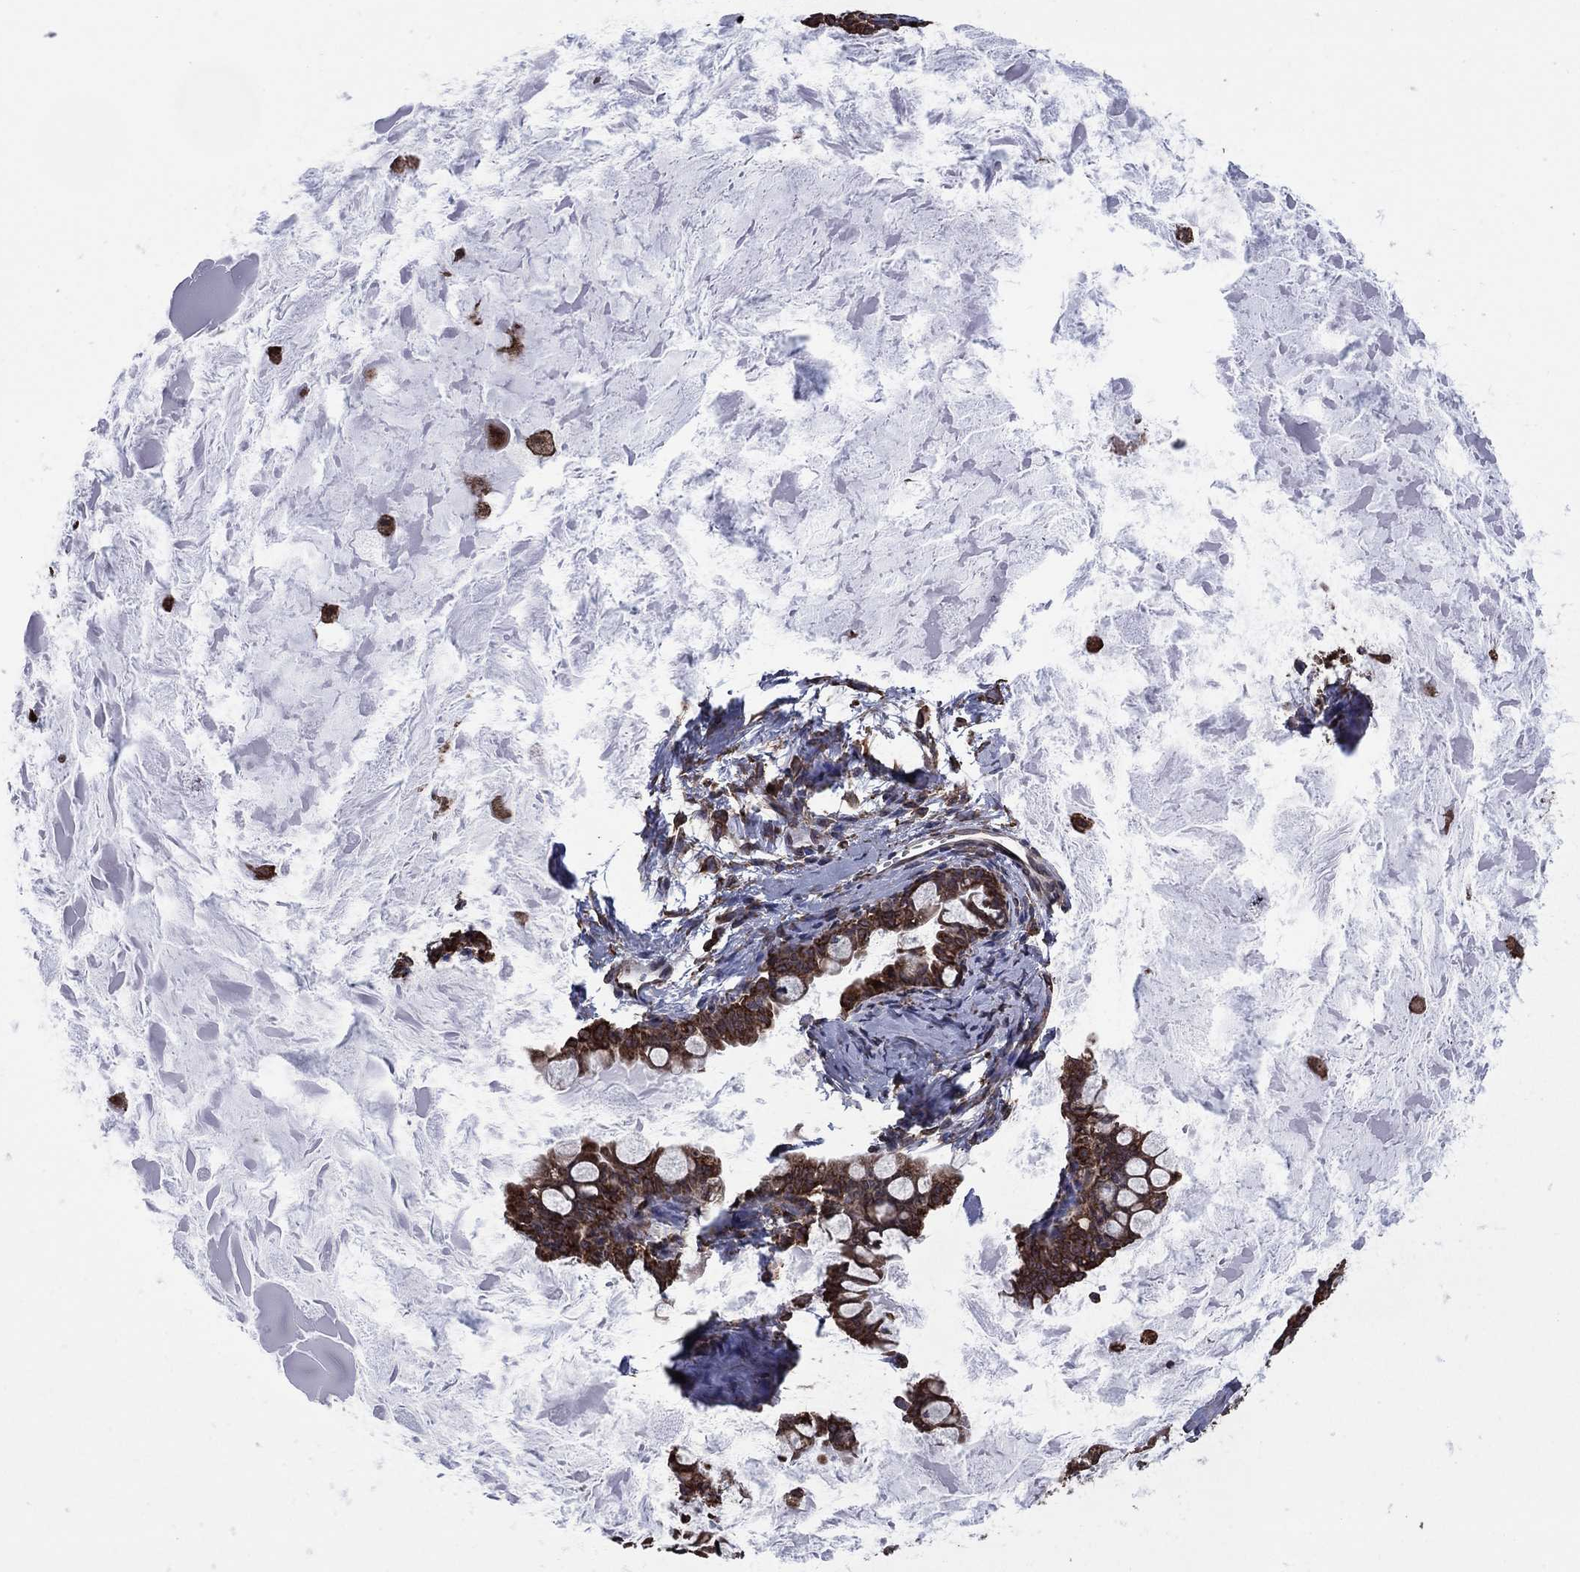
{"staining": {"intensity": "strong", "quantity": ">75%", "location": "cytoplasmic/membranous"}, "tissue": "ovarian cancer", "cell_type": "Tumor cells", "image_type": "cancer", "snomed": [{"axis": "morphology", "description": "Cystadenocarcinoma, mucinous, NOS"}, {"axis": "topography", "description": "Ovary"}], "caption": "Ovarian cancer stained for a protein displays strong cytoplasmic/membranous positivity in tumor cells.", "gene": "YBX1", "patient": {"sex": "female", "age": 63}}